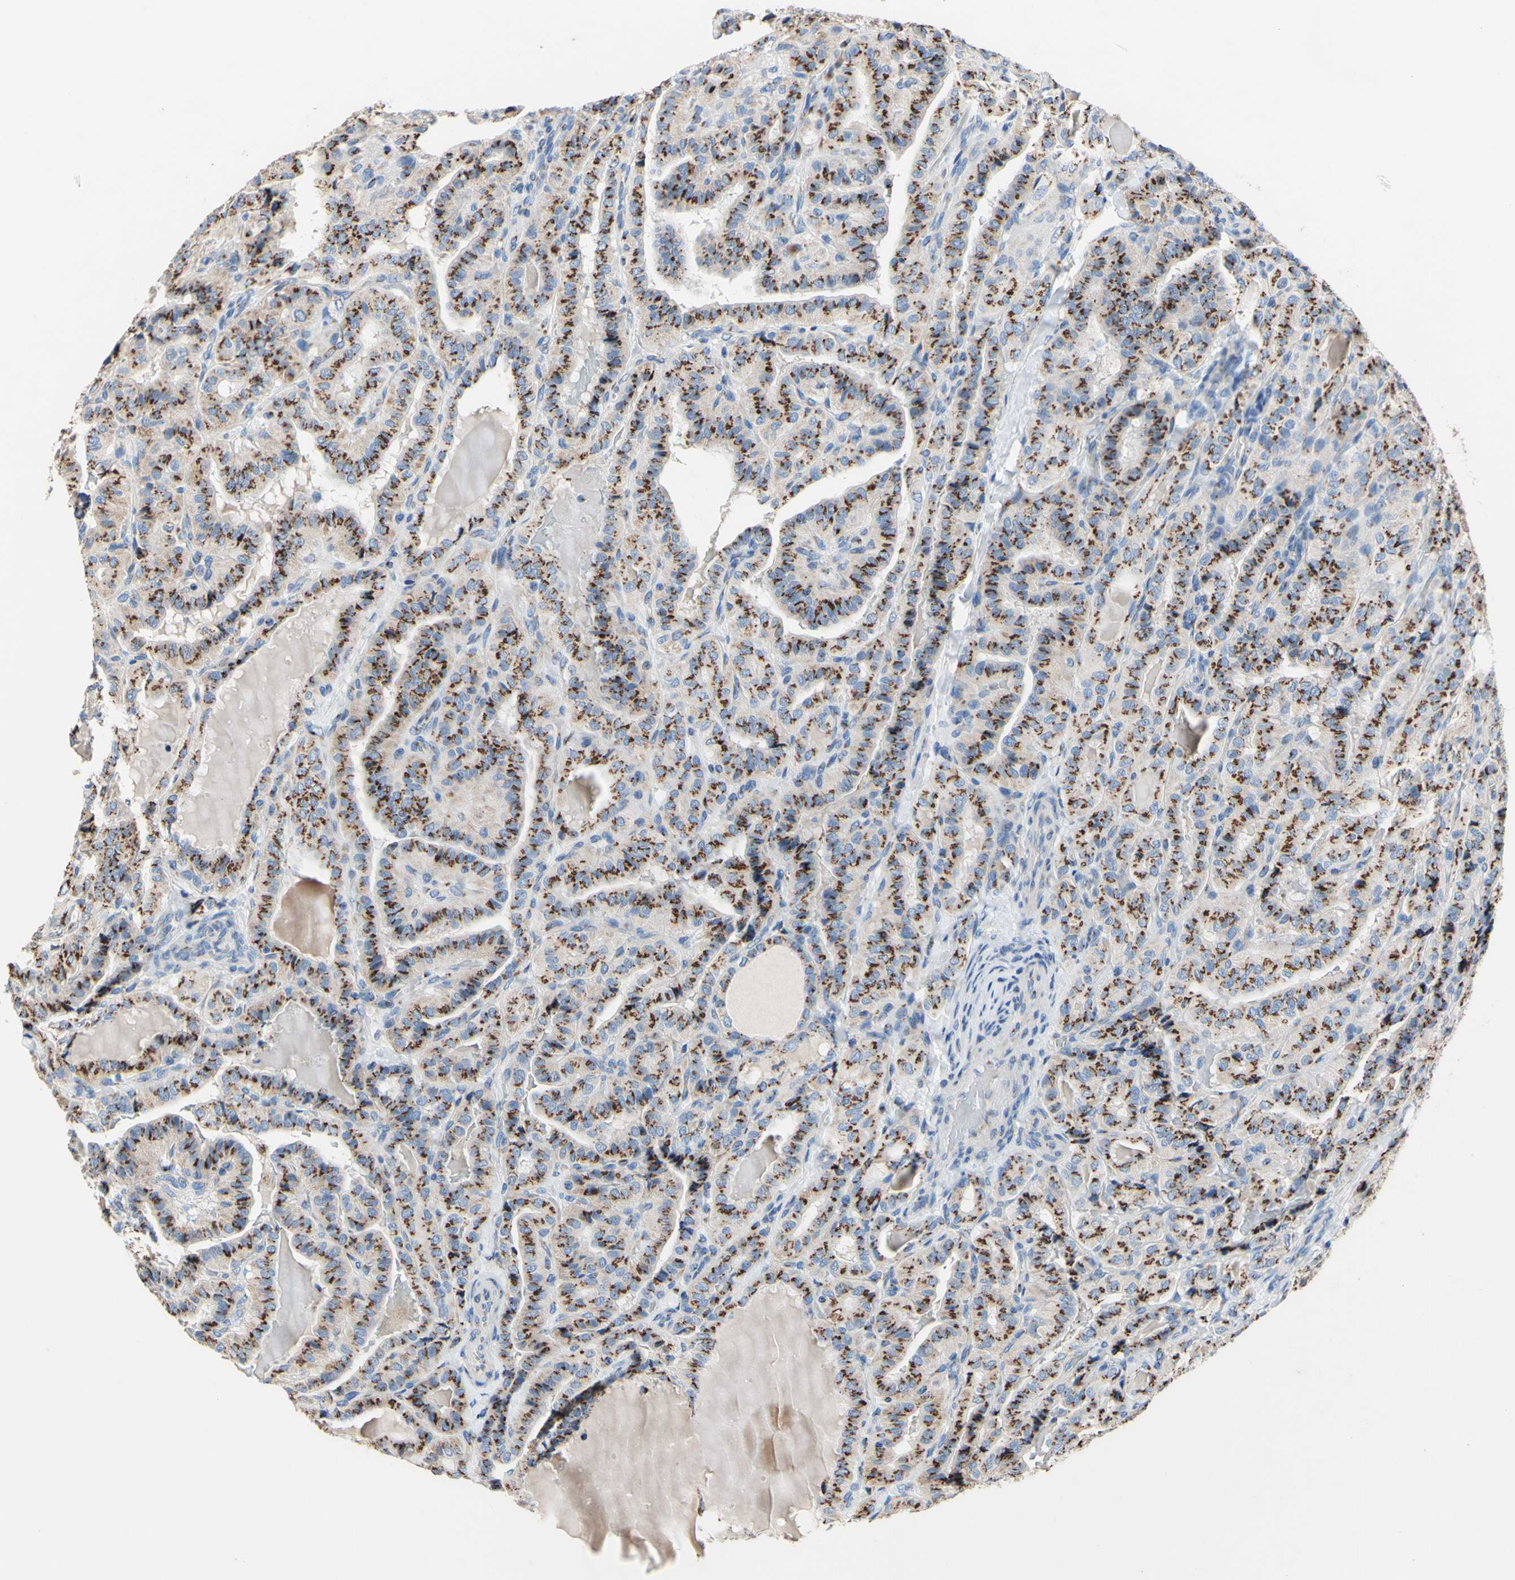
{"staining": {"intensity": "moderate", "quantity": ">75%", "location": "cytoplasmic/membranous"}, "tissue": "thyroid cancer", "cell_type": "Tumor cells", "image_type": "cancer", "snomed": [{"axis": "morphology", "description": "Papillary adenocarcinoma, NOS"}, {"axis": "topography", "description": "Thyroid gland"}], "caption": "Tumor cells reveal medium levels of moderate cytoplasmic/membranous expression in approximately >75% of cells in human thyroid papillary adenocarcinoma. The staining was performed using DAB (3,3'-diaminobenzidine), with brown indicating positive protein expression. Nuclei are stained blue with hematoxylin.", "gene": "GALNT2", "patient": {"sex": "male", "age": 77}}